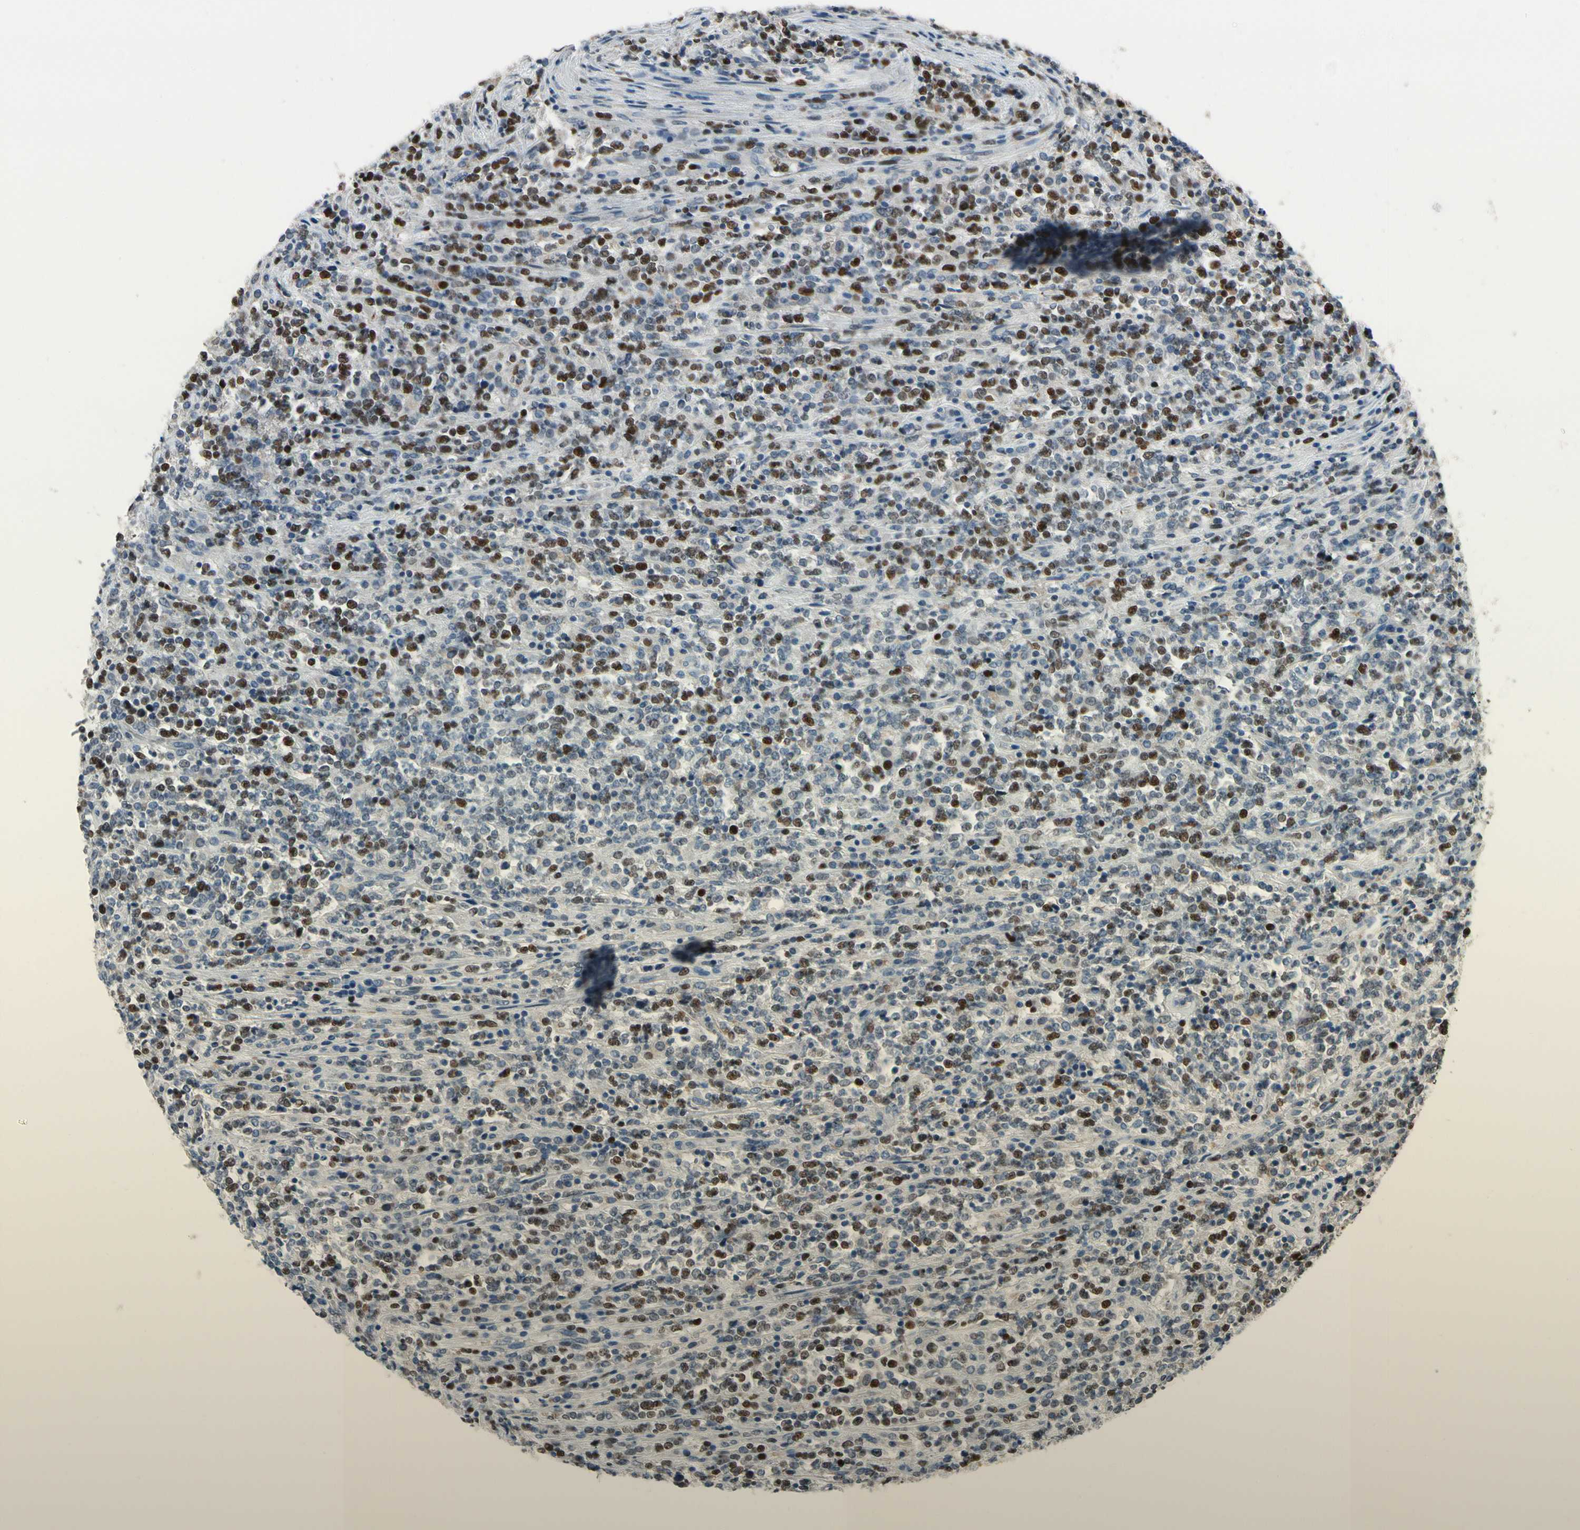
{"staining": {"intensity": "strong", "quantity": "25%-75%", "location": "nuclear"}, "tissue": "lymphoma", "cell_type": "Tumor cells", "image_type": "cancer", "snomed": [{"axis": "morphology", "description": "Malignant lymphoma, non-Hodgkin's type, High grade"}, {"axis": "topography", "description": "Soft tissue"}], "caption": "Immunohistochemistry image of neoplastic tissue: human high-grade malignant lymphoma, non-Hodgkin's type stained using immunohistochemistry (IHC) shows high levels of strong protein expression localized specifically in the nuclear of tumor cells, appearing as a nuclear brown color.", "gene": "ZKSCAN4", "patient": {"sex": "male", "age": 18}}